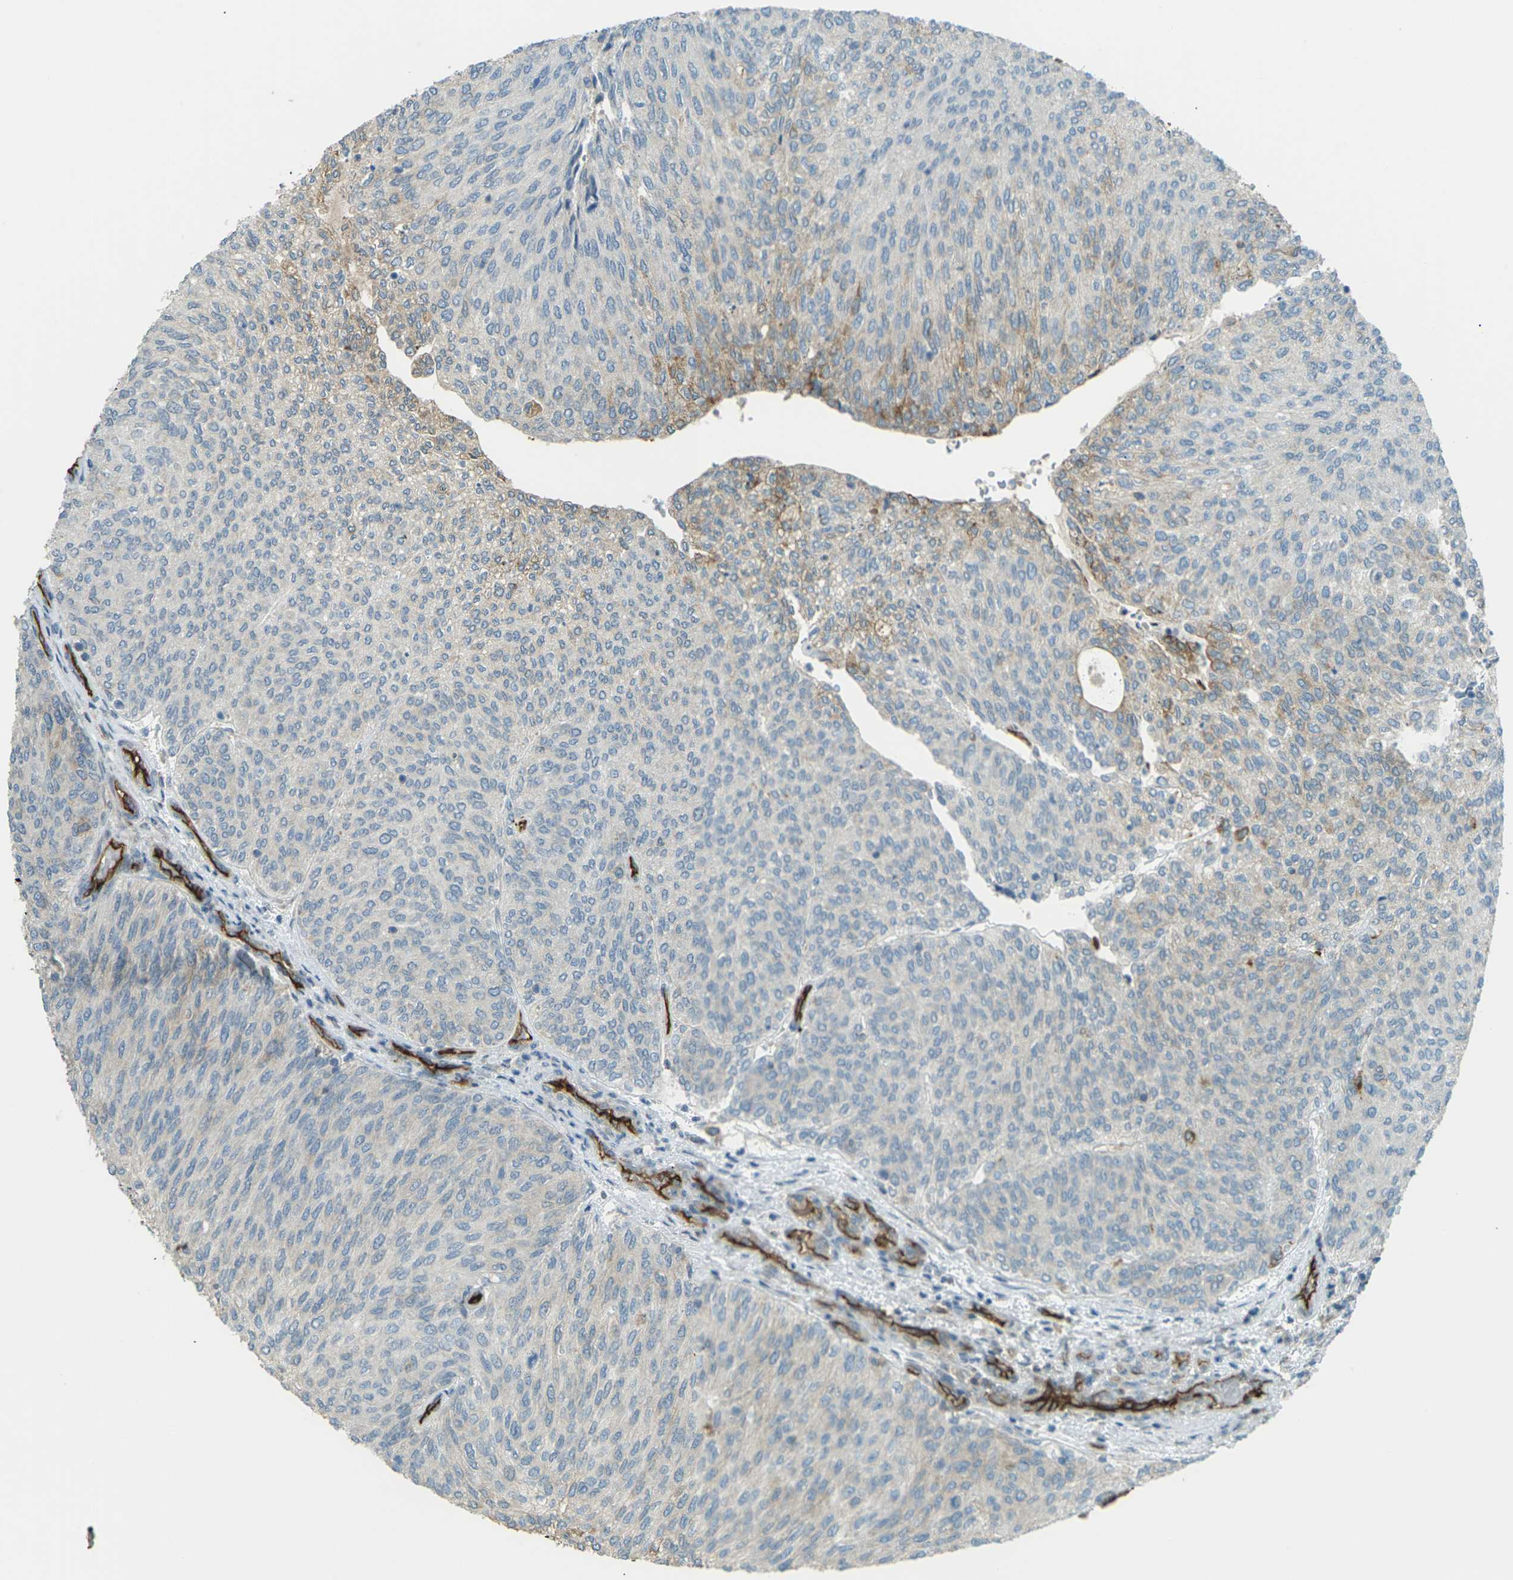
{"staining": {"intensity": "moderate", "quantity": "<25%", "location": "cytoplasmic/membranous"}, "tissue": "urothelial cancer", "cell_type": "Tumor cells", "image_type": "cancer", "snomed": [{"axis": "morphology", "description": "Urothelial carcinoma, Low grade"}, {"axis": "topography", "description": "Urinary bladder"}], "caption": "Immunohistochemical staining of human urothelial carcinoma (low-grade) shows low levels of moderate cytoplasmic/membranous protein staining in about <25% of tumor cells.", "gene": "S1PR1", "patient": {"sex": "female", "age": 79}}